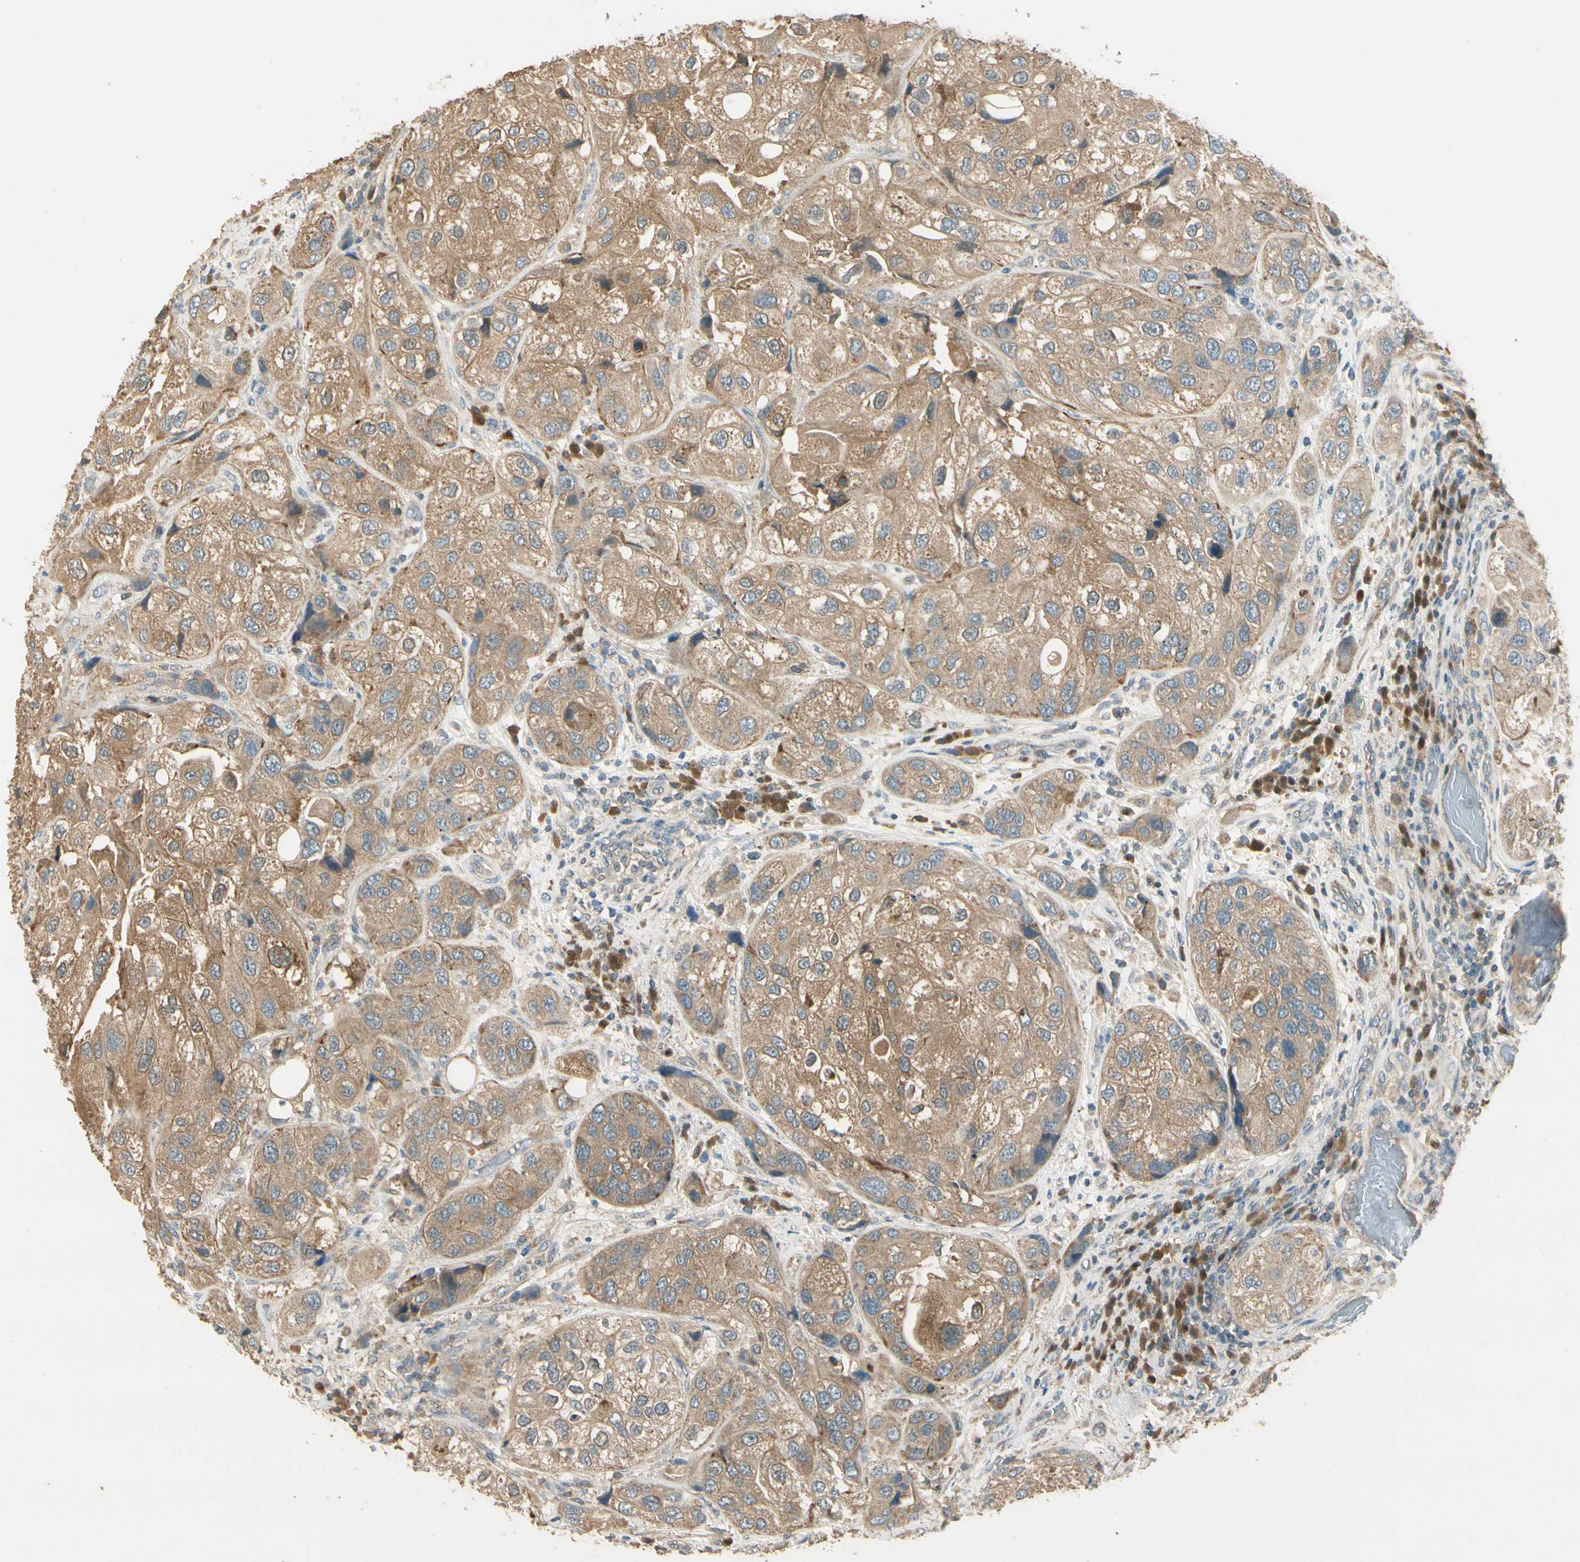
{"staining": {"intensity": "weak", "quantity": ">75%", "location": "cytoplasmic/membranous"}, "tissue": "urothelial cancer", "cell_type": "Tumor cells", "image_type": "cancer", "snomed": [{"axis": "morphology", "description": "Urothelial carcinoma, High grade"}, {"axis": "topography", "description": "Urinary bladder"}], "caption": "Immunohistochemistry (IHC) (DAB (3,3'-diaminobenzidine)) staining of urothelial carcinoma (high-grade) demonstrates weak cytoplasmic/membranous protein staining in about >75% of tumor cells.", "gene": "PLXNA1", "patient": {"sex": "female", "age": 64}}